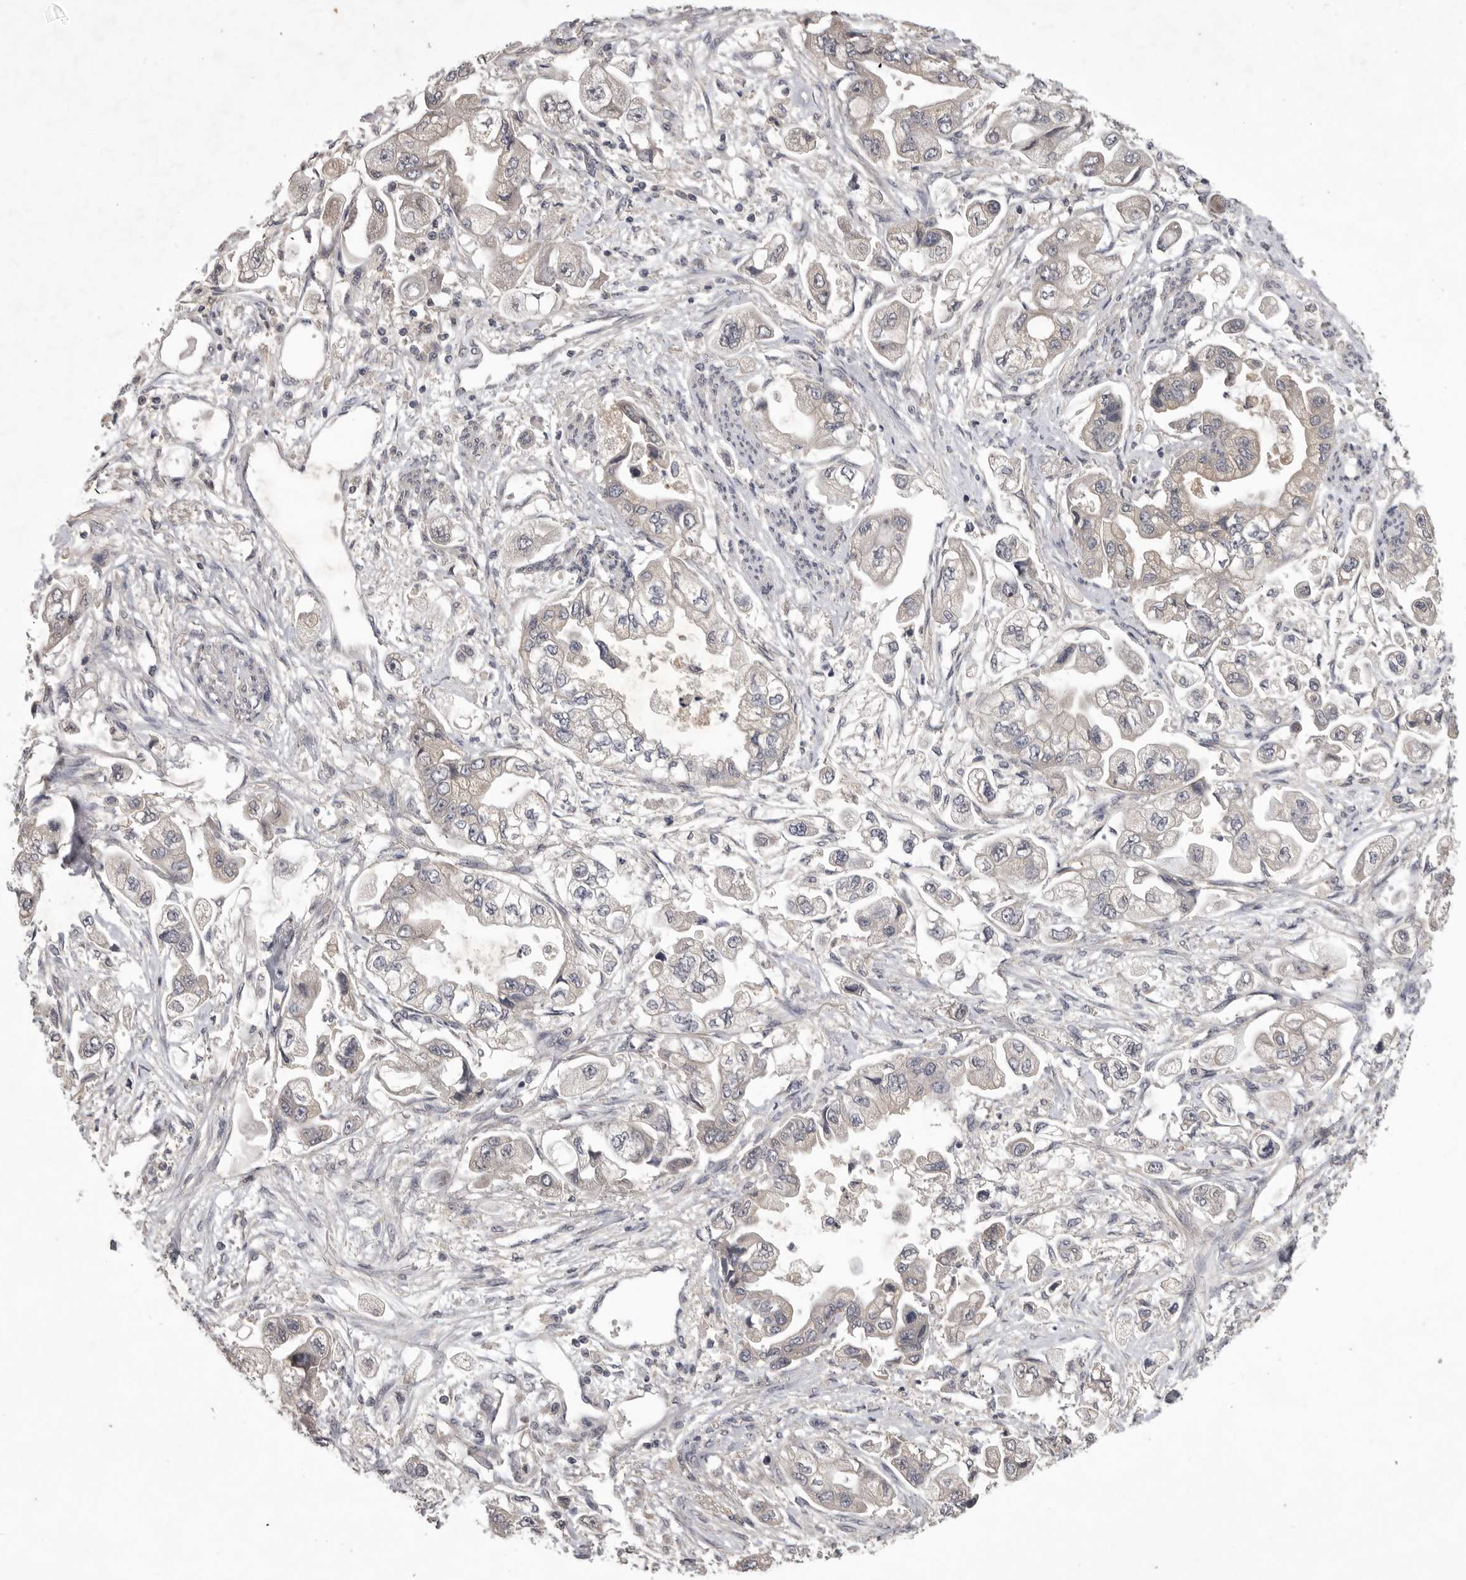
{"staining": {"intensity": "negative", "quantity": "none", "location": "none"}, "tissue": "stomach cancer", "cell_type": "Tumor cells", "image_type": "cancer", "snomed": [{"axis": "morphology", "description": "Adenocarcinoma, NOS"}, {"axis": "topography", "description": "Stomach"}], "caption": "High magnification brightfield microscopy of stomach adenocarcinoma stained with DAB (brown) and counterstained with hematoxylin (blue): tumor cells show no significant staining.", "gene": "ZNF114", "patient": {"sex": "male", "age": 62}}